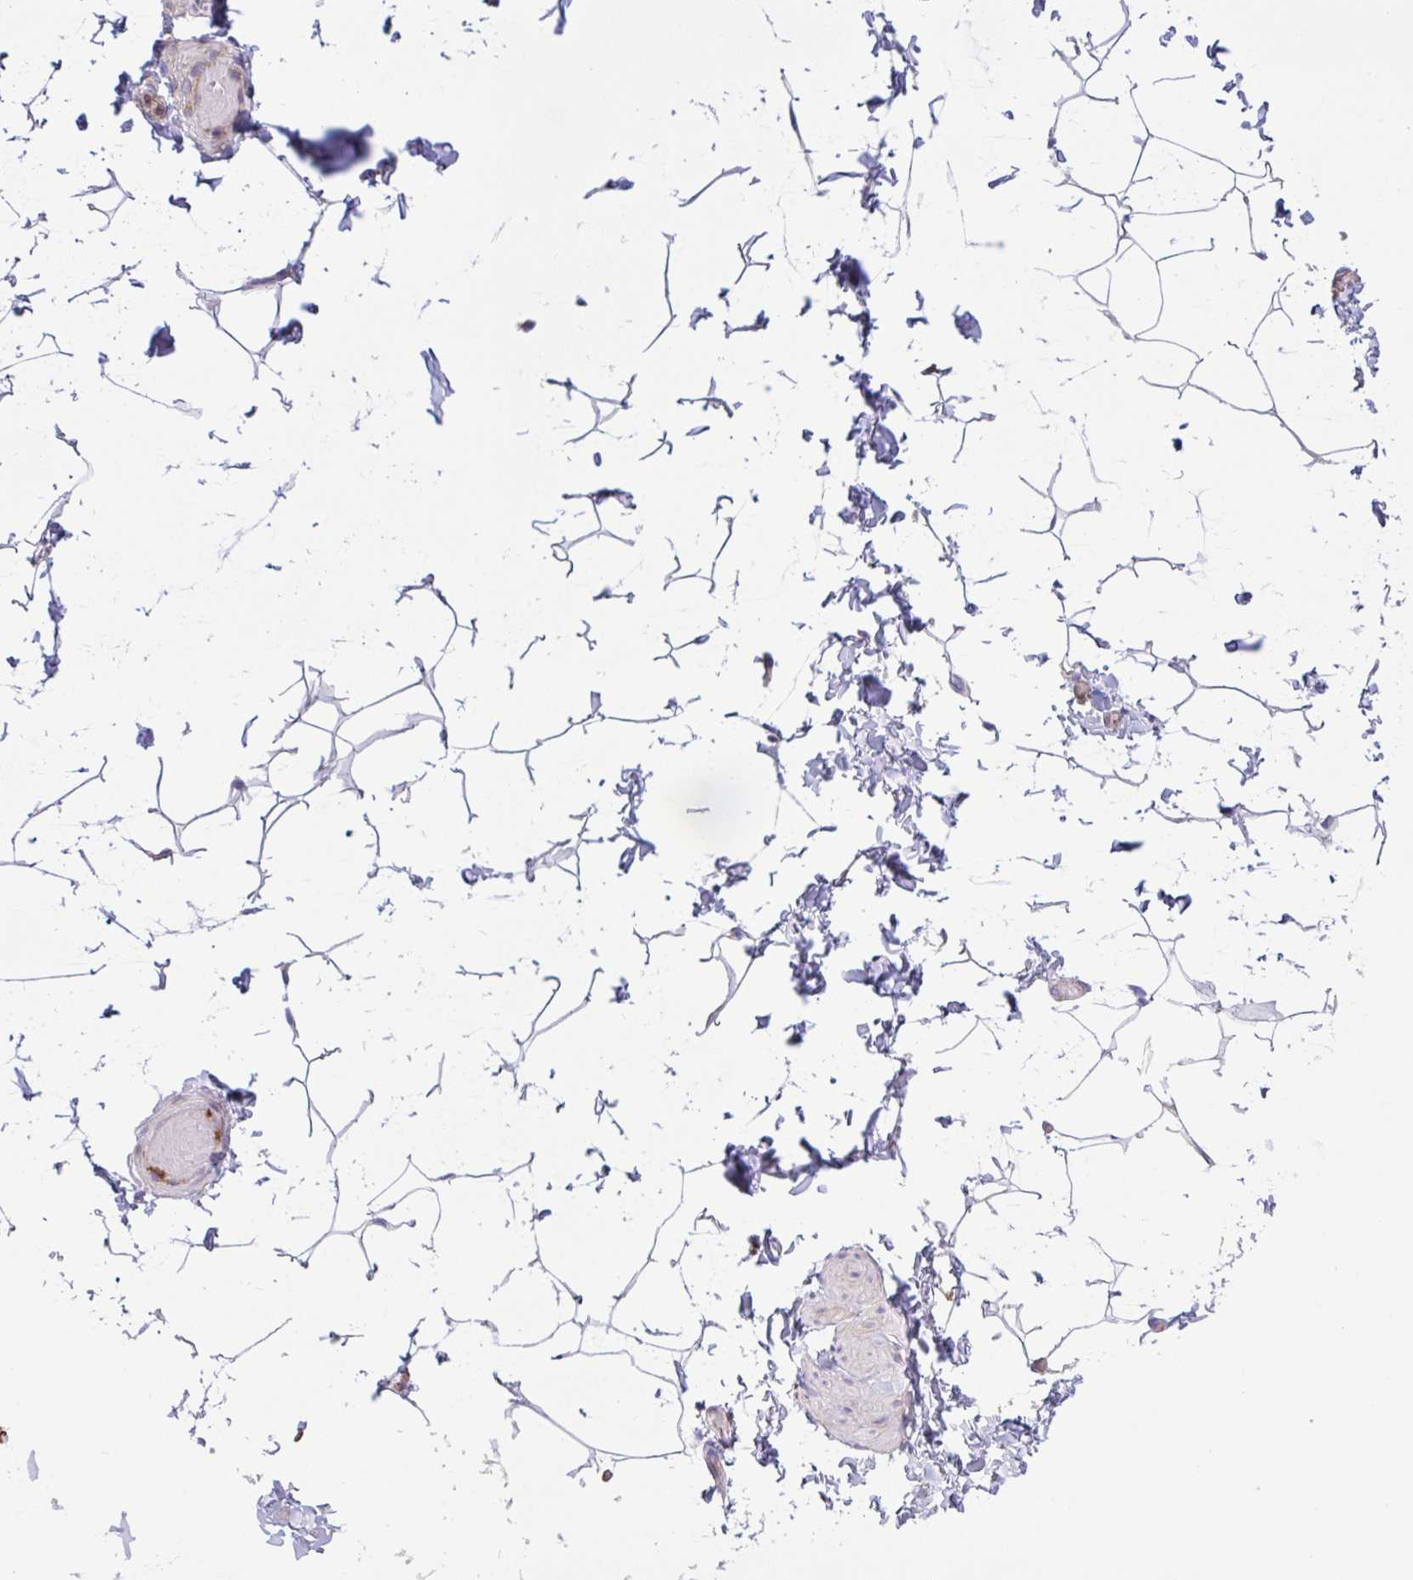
{"staining": {"intensity": "negative", "quantity": "none", "location": "none"}, "tissue": "adipose tissue", "cell_type": "Adipocytes", "image_type": "normal", "snomed": [{"axis": "morphology", "description": "Normal tissue, NOS"}, {"axis": "topography", "description": "Soft tissue"}, {"axis": "topography", "description": "Adipose tissue"}, {"axis": "topography", "description": "Vascular tissue"}, {"axis": "topography", "description": "Peripheral nerve tissue"}], "caption": "This is a histopathology image of immunohistochemistry staining of benign adipose tissue, which shows no expression in adipocytes. Nuclei are stained in blue.", "gene": "RPL22L1", "patient": {"sex": "male", "age": 29}}